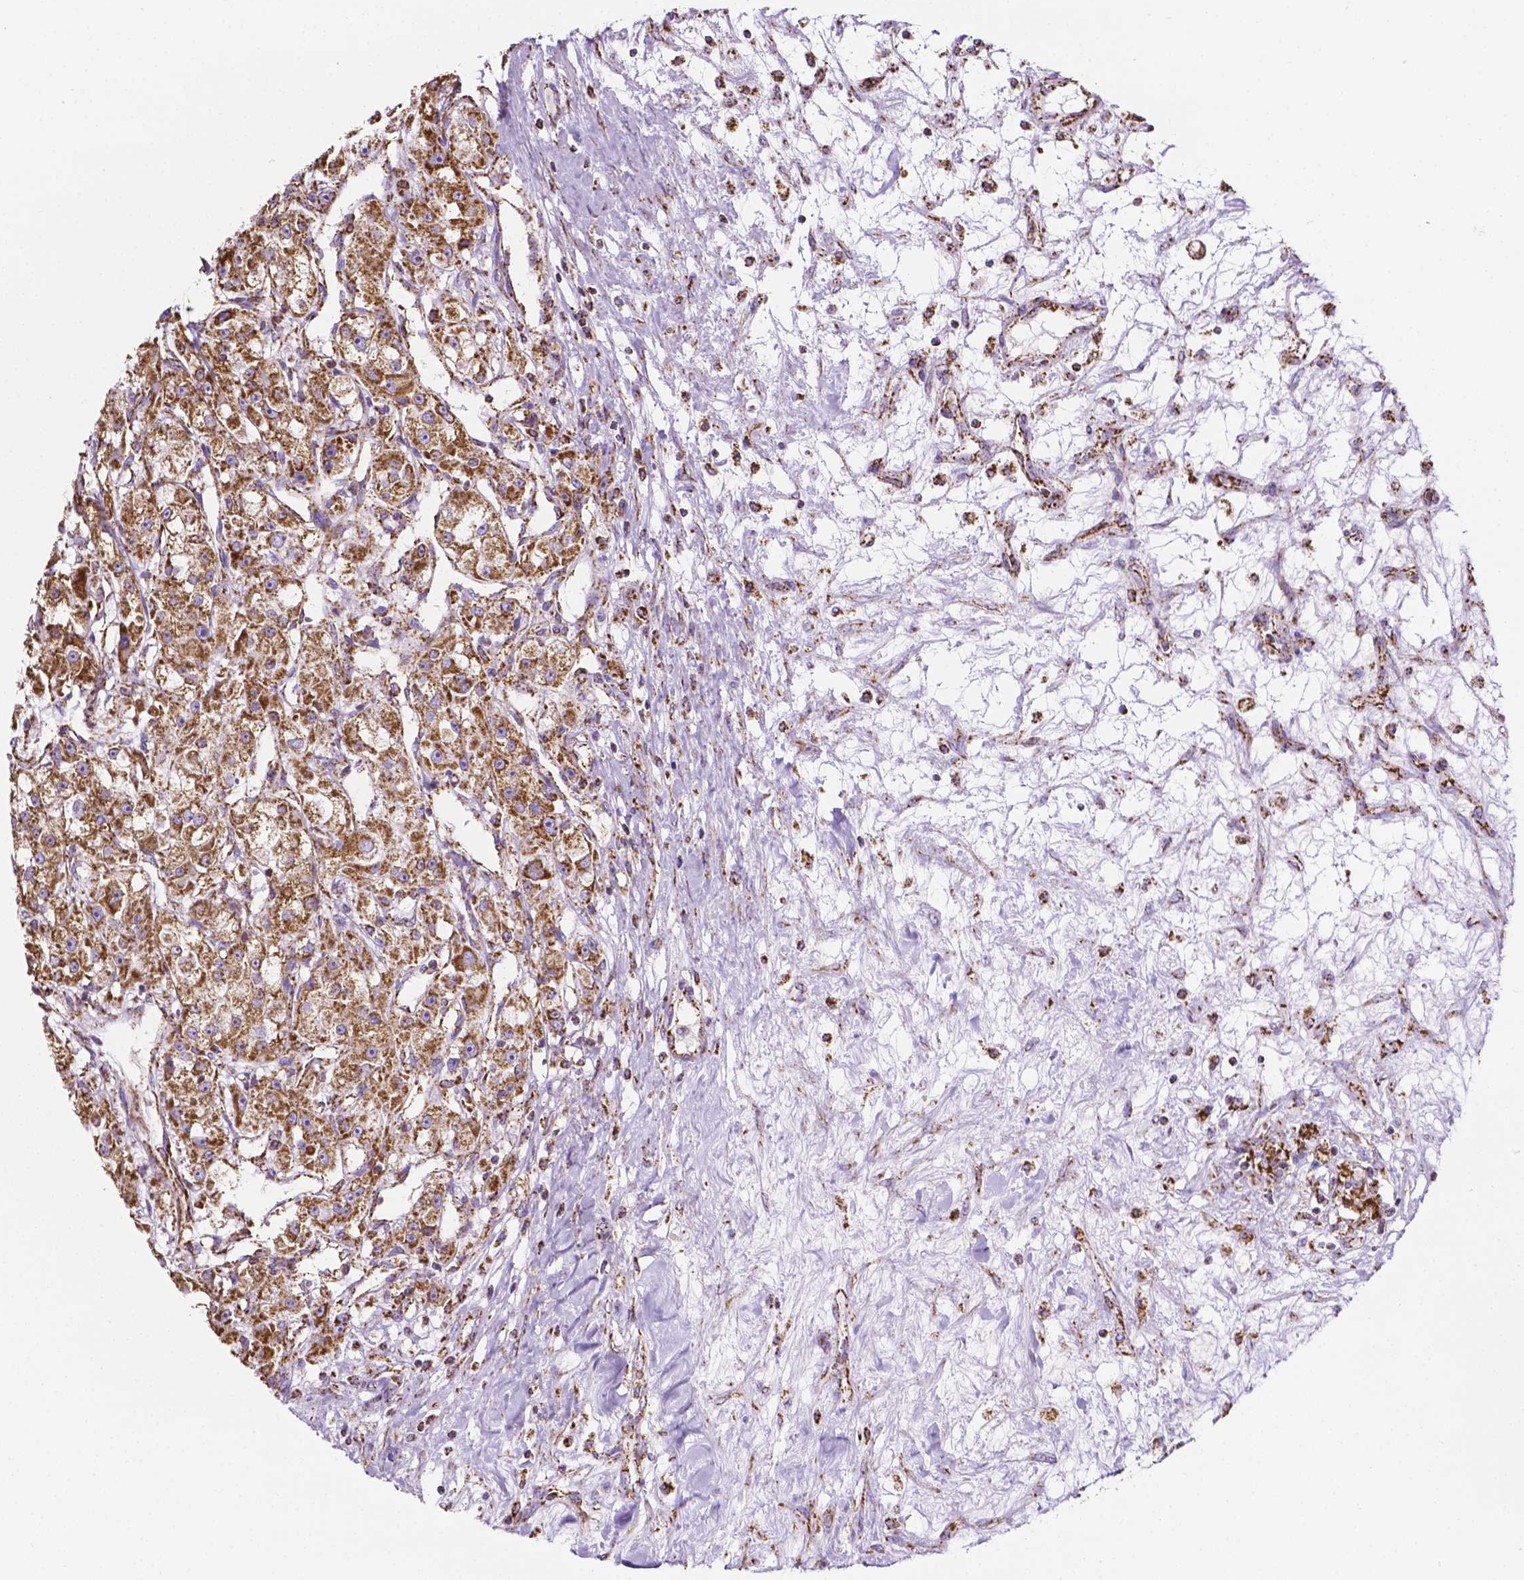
{"staining": {"intensity": "moderate", "quantity": ">75%", "location": "cytoplasmic/membranous"}, "tissue": "renal cancer", "cell_type": "Tumor cells", "image_type": "cancer", "snomed": [{"axis": "morphology", "description": "Adenocarcinoma, NOS"}, {"axis": "topography", "description": "Kidney"}], "caption": "Adenocarcinoma (renal) tissue displays moderate cytoplasmic/membranous expression in approximately >75% of tumor cells, visualized by immunohistochemistry. The protein of interest is shown in brown color, while the nuclei are stained blue.", "gene": "RMDN3", "patient": {"sex": "female", "age": 63}}